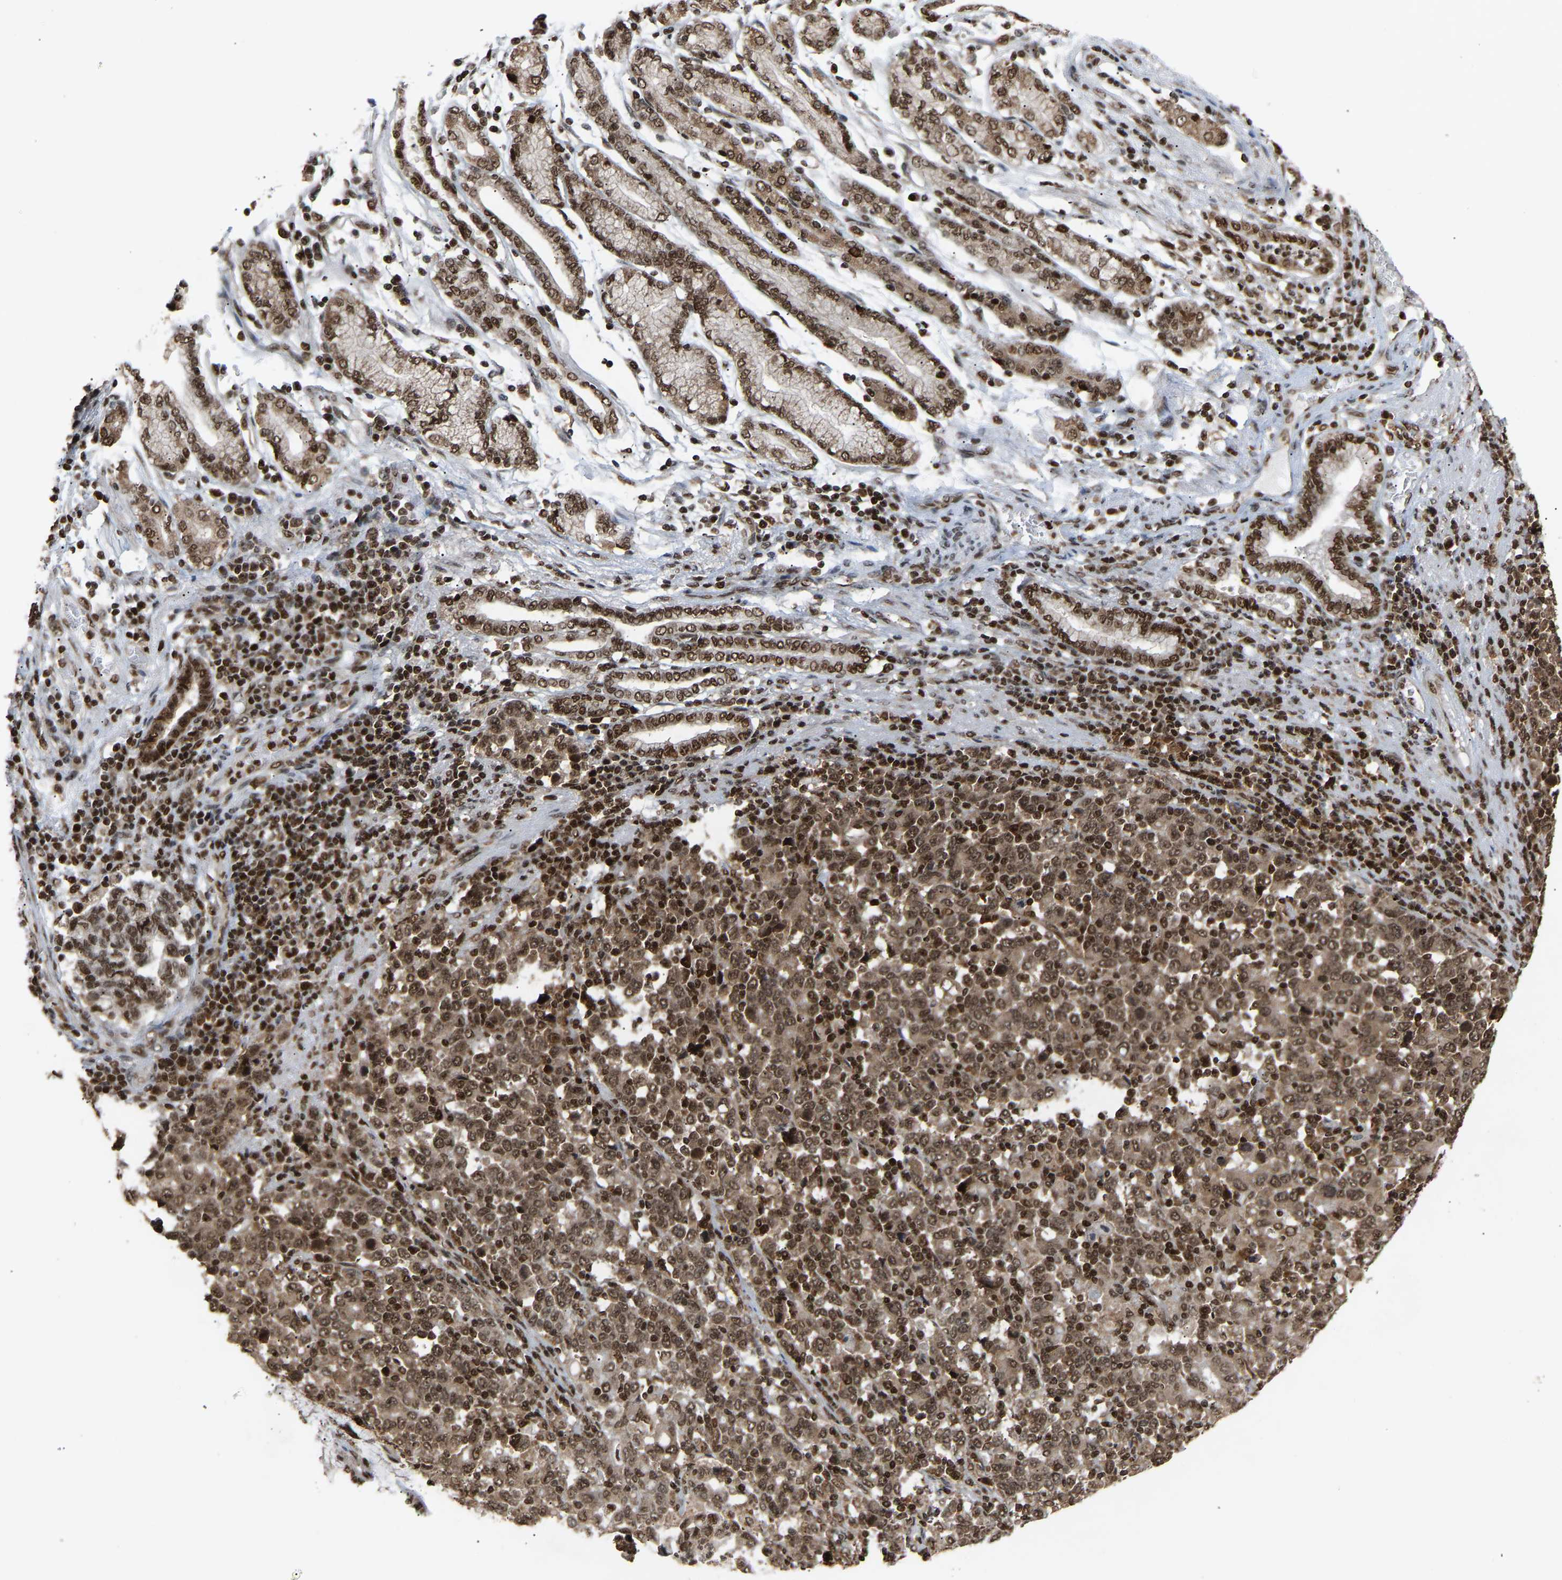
{"staining": {"intensity": "moderate", "quantity": ">75%", "location": "cytoplasmic/membranous,nuclear"}, "tissue": "stomach cancer", "cell_type": "Tumor cells", "image_type": "cancer", "snomed": [{"axis": "morphology", "description": "Adenocarcinoma, NOS"}, {"axis": "topography", "description": "Stomach, upper"}], "caption": "Tumor cells reveal moderate cytoplasmic/membranous and nuclear expression in about >75% of cells in stomach cancer (adenocarcinoma).", "gene": "ALYREF", "patient": {"sex": "male", "age": 69}}